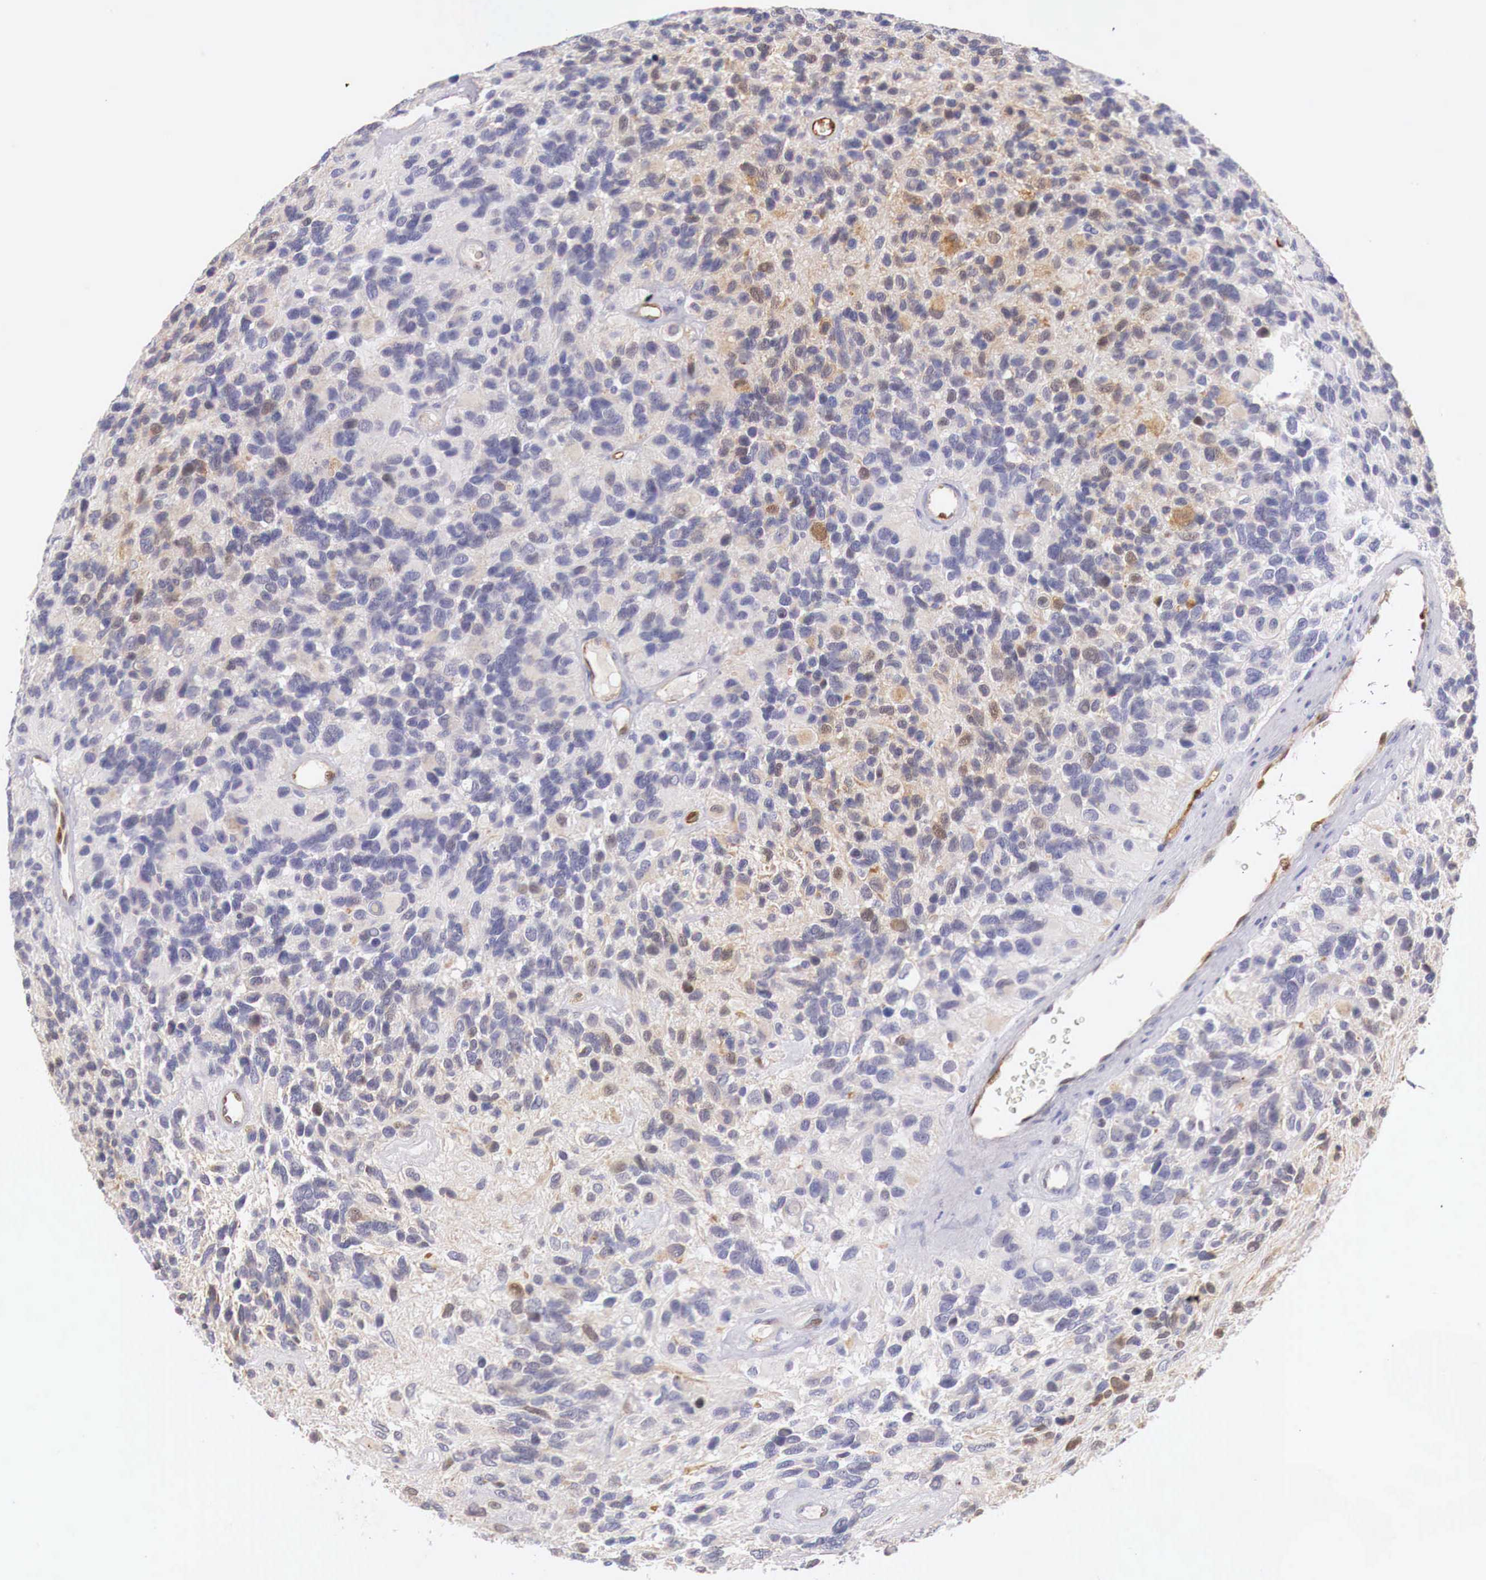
{"staining": {"intensity": "weak", "quantity": "<25%", "location": "cytoplasmic/membranous,nuclear"}, "tissue": "glioma", "cell_type": "Tumor cells", "image_type": "cancer", "snomed": [{"axis": "morphology", "description": "Glioma, malignant, High grade"}, {"axis": "topography", "description": "Brain"}], "caption": "Immunohistochemical staining of malignant glioma (high-grade) demonstrates no significant positivity in tumor cells.", "gene": "ITIH6", "patient": {"sex": "male", "age": 77}}